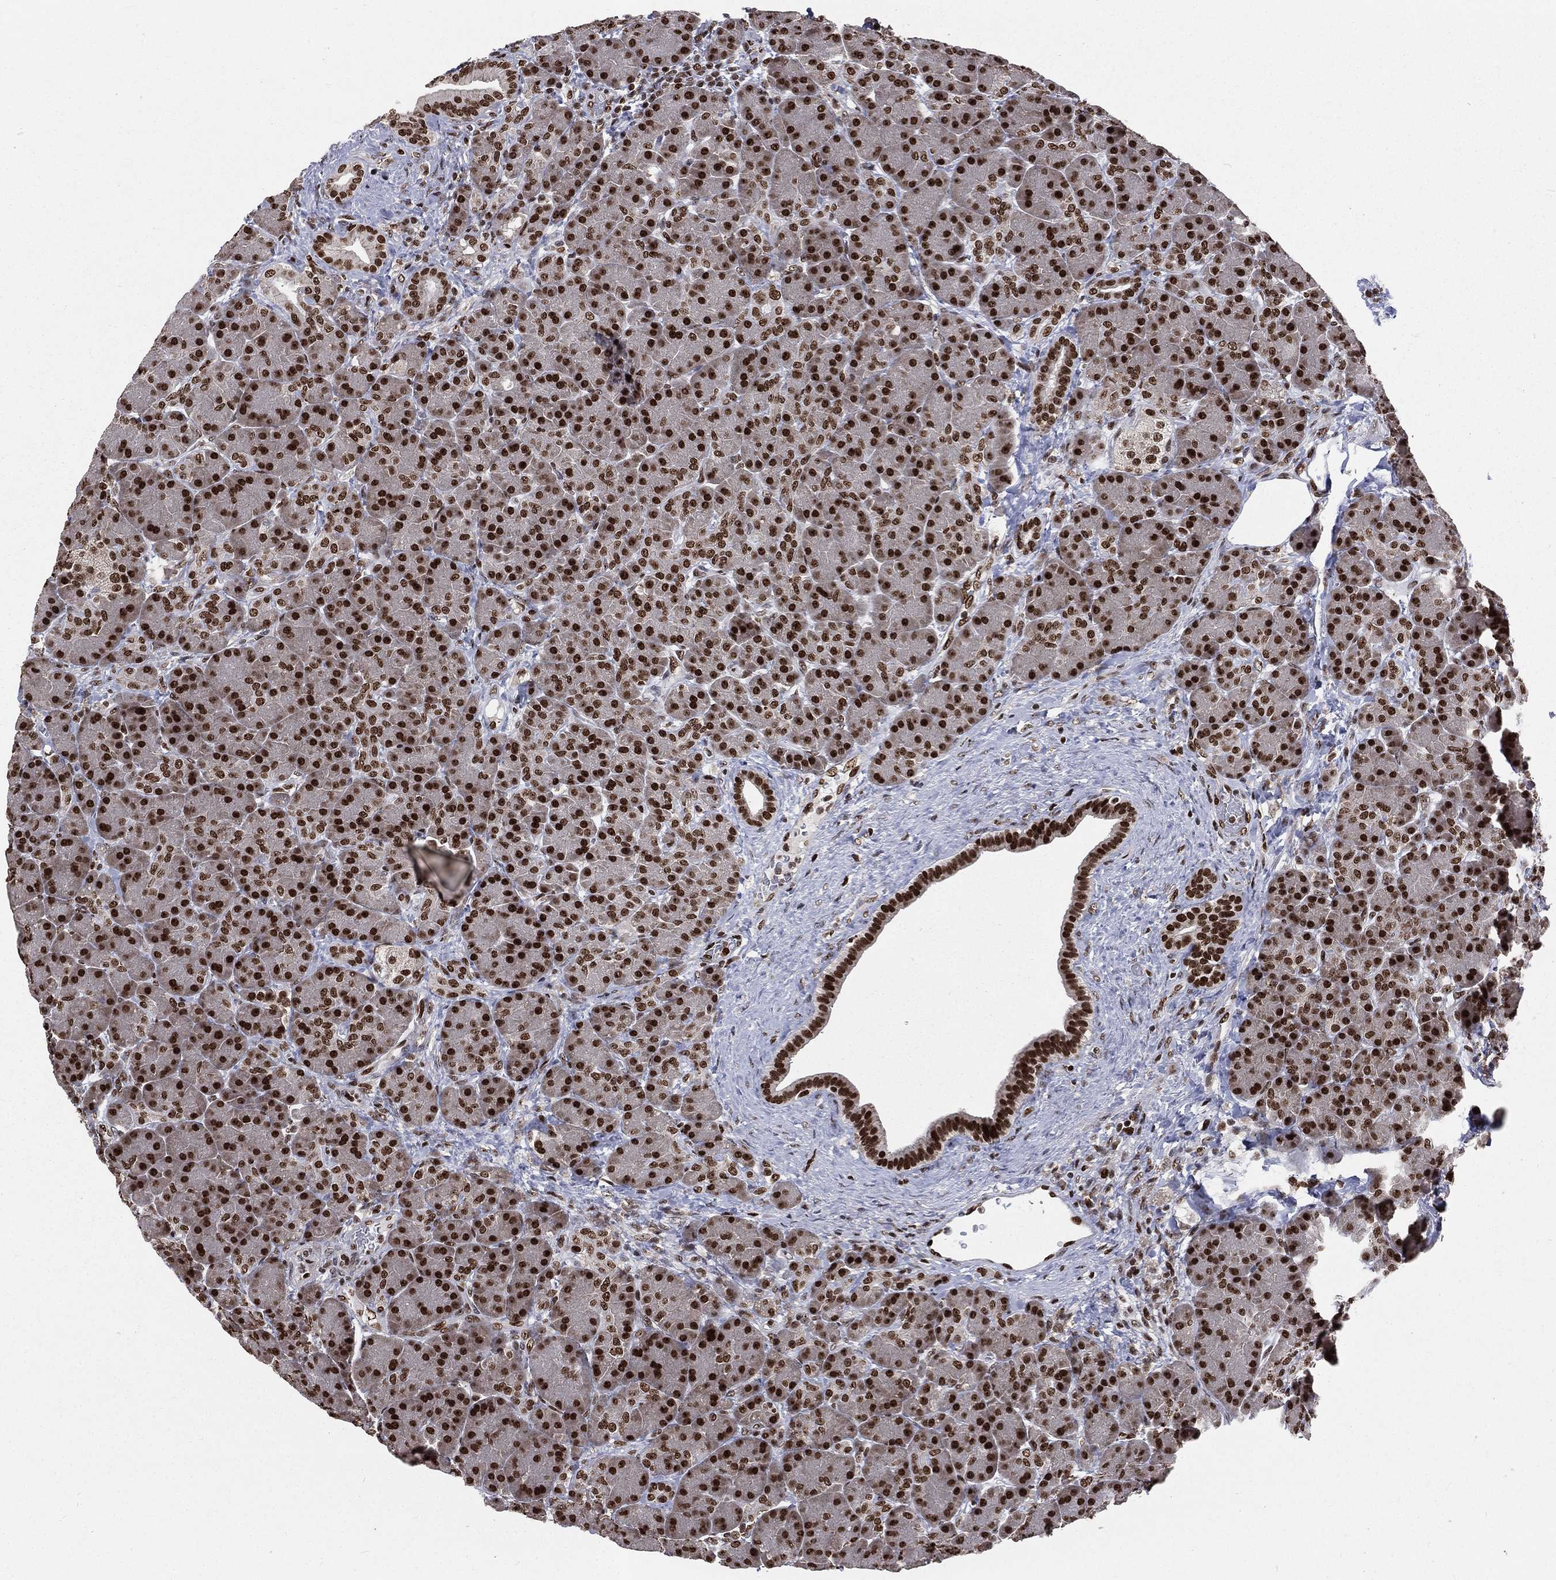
{"staining": {"intensity": "strong", "quantity": ">75%", "location": "nuclear"}, "tissue": "pancreas", "cell_type": "Exocrine glandular cells", "image_type": "normal", "snomed": [{"axis": "morphology", "description": "Normal tissue, NOS"}, {"axis": "topography", "description": "Pancreas"}], "caption": "An immunohistochemistry (IHC) photomicrograph of normal tissue is shown. Protein staining in brown shows strong nuclear positivity in pancreas within exocrine glandular cells.", "gene": "POLB", "patient": {"sex": "female", "age": 63}}